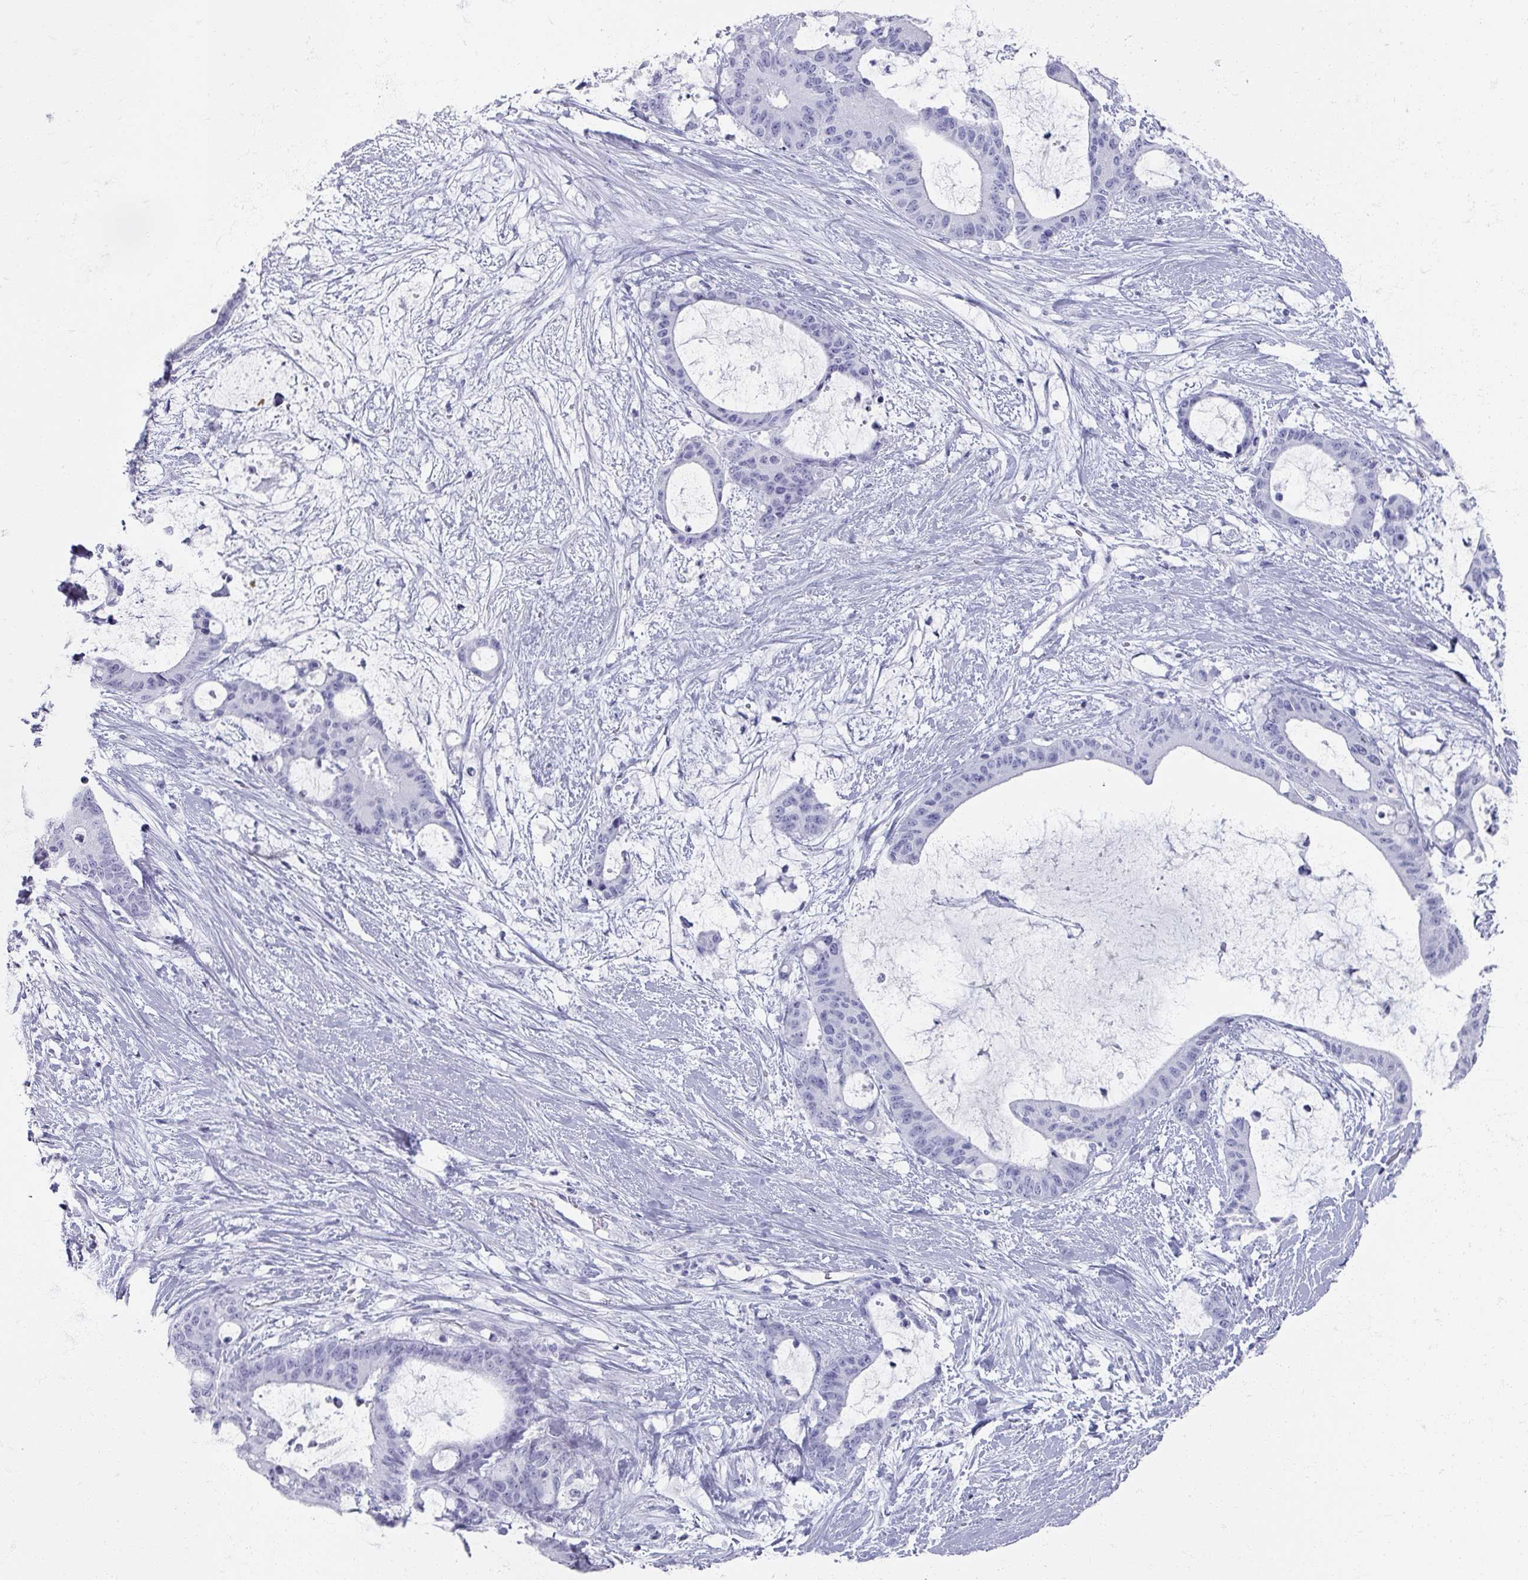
{"staining": {"intensity": "negative", "quantity": "none", "location": "none"}, "tissue": "liver cancer", "cell_type": "Tumor cells", "image_type": "cancer", "snomed": [{"axis": "morphology", "description": "Normal tissue, NOS"}, {"axis": "morphology", "description": "Cholangiocarcinoma"}, {"axis": "topography", "description": "Liver"}, {"axis": "topography", "description": "Peripheral nerve tissue"}], "caption": "IHC histopathology image of neoplastic tissue: human cholangiocarcinoma (liver) stained with DAB exhibits no significant protein positivity in tumor cells.", "gene": "OMG", "patient": {"sex": "female", "age": 73}}